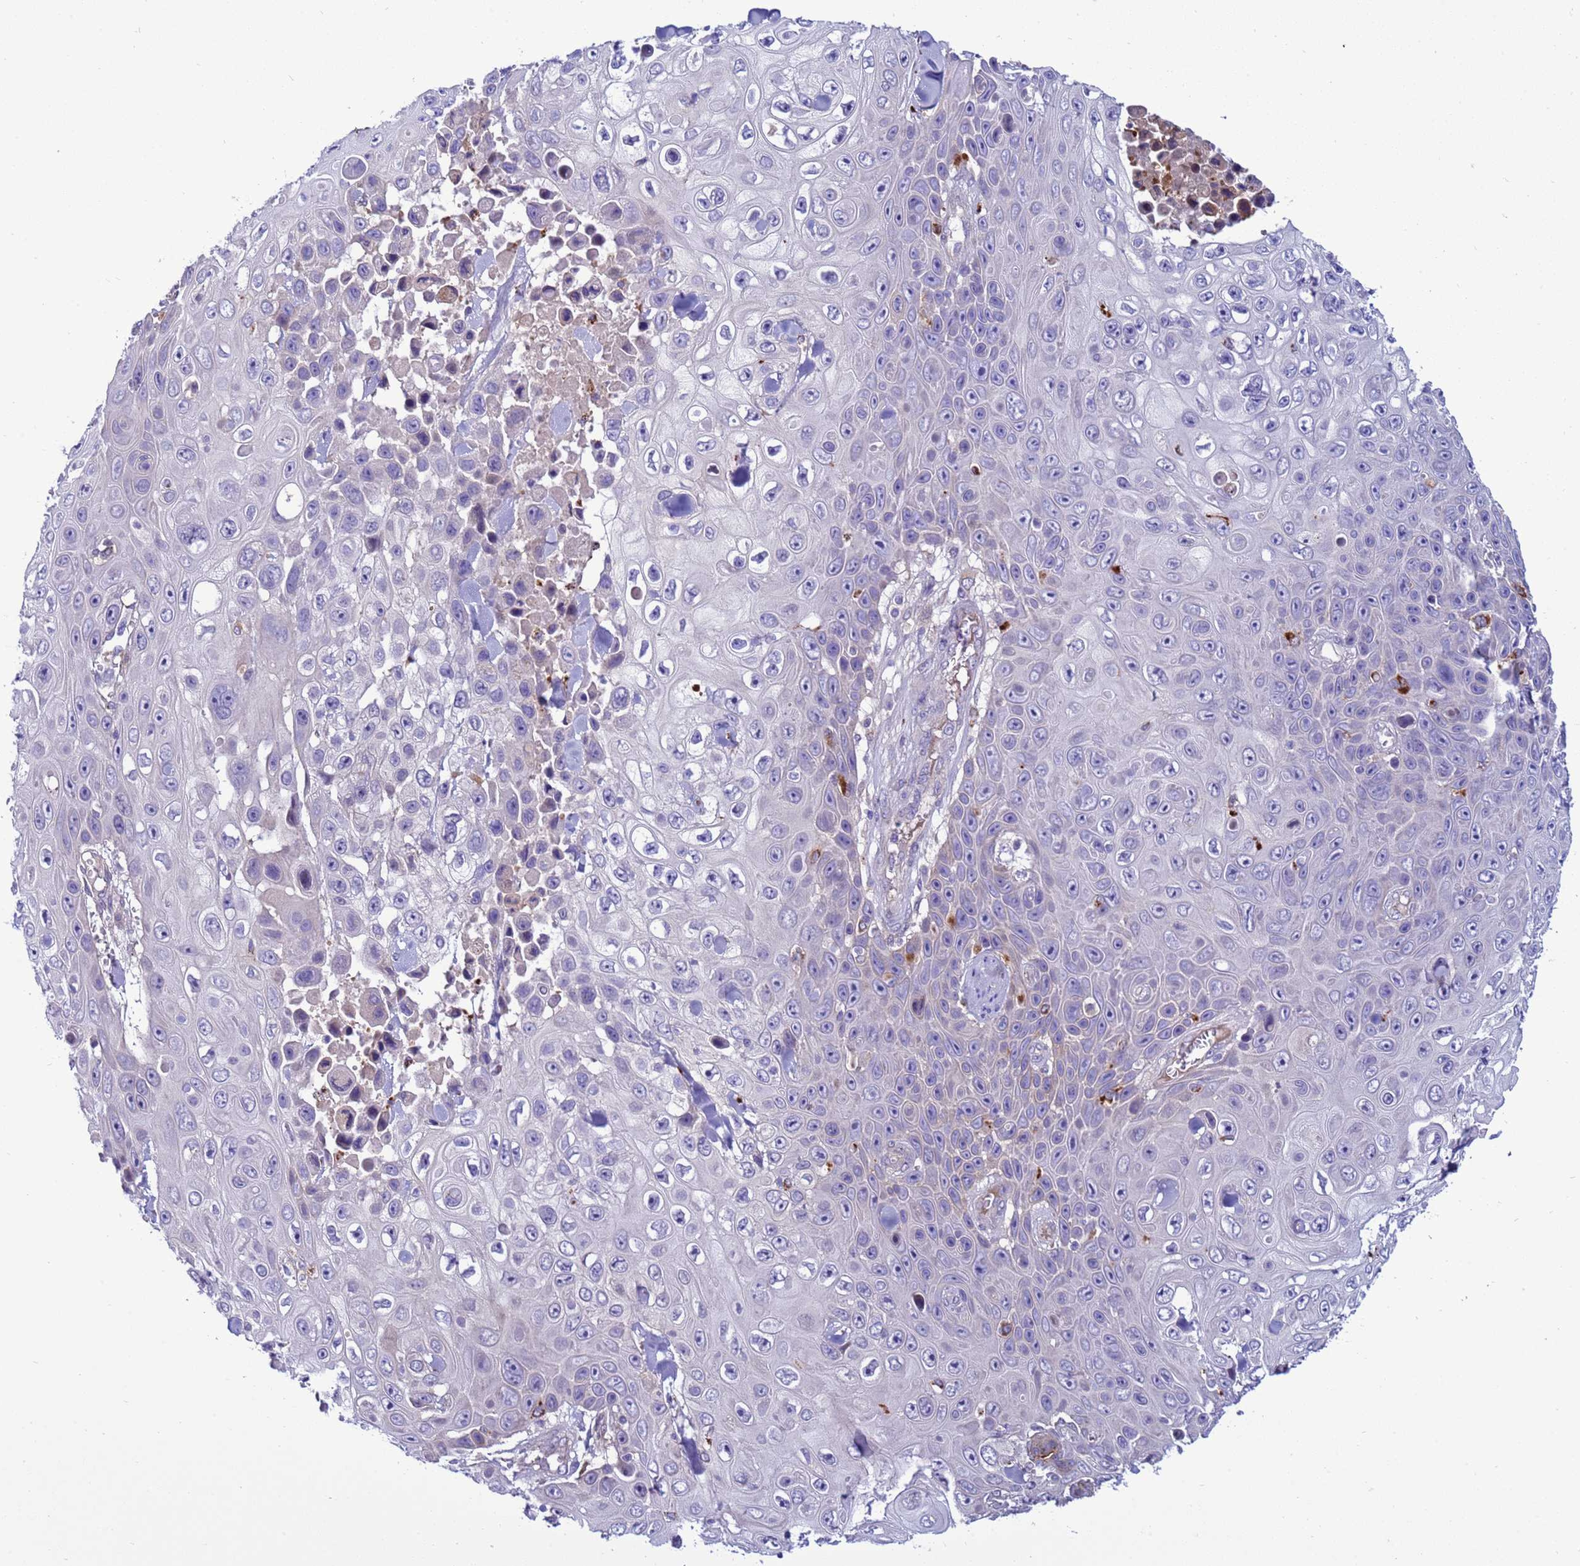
{"staining": {"intensity": "negative", "quantity": "none", "location": "none"}, "tissue": "skin cancer", "cell_type": "Tumor cells", "image_type": "cancer", "snomed": [{"axis": "morphology", "description": "Squamous cell carcinoma, NOS"}, {"axis": "topography", "description": "Skin"}], "caption": "Tumor cells are negative for protein expression in human skin cancer (squamous cell carcinoma).", "gene": "NAT2", "patient": {"sex": "male", "age": 82}}